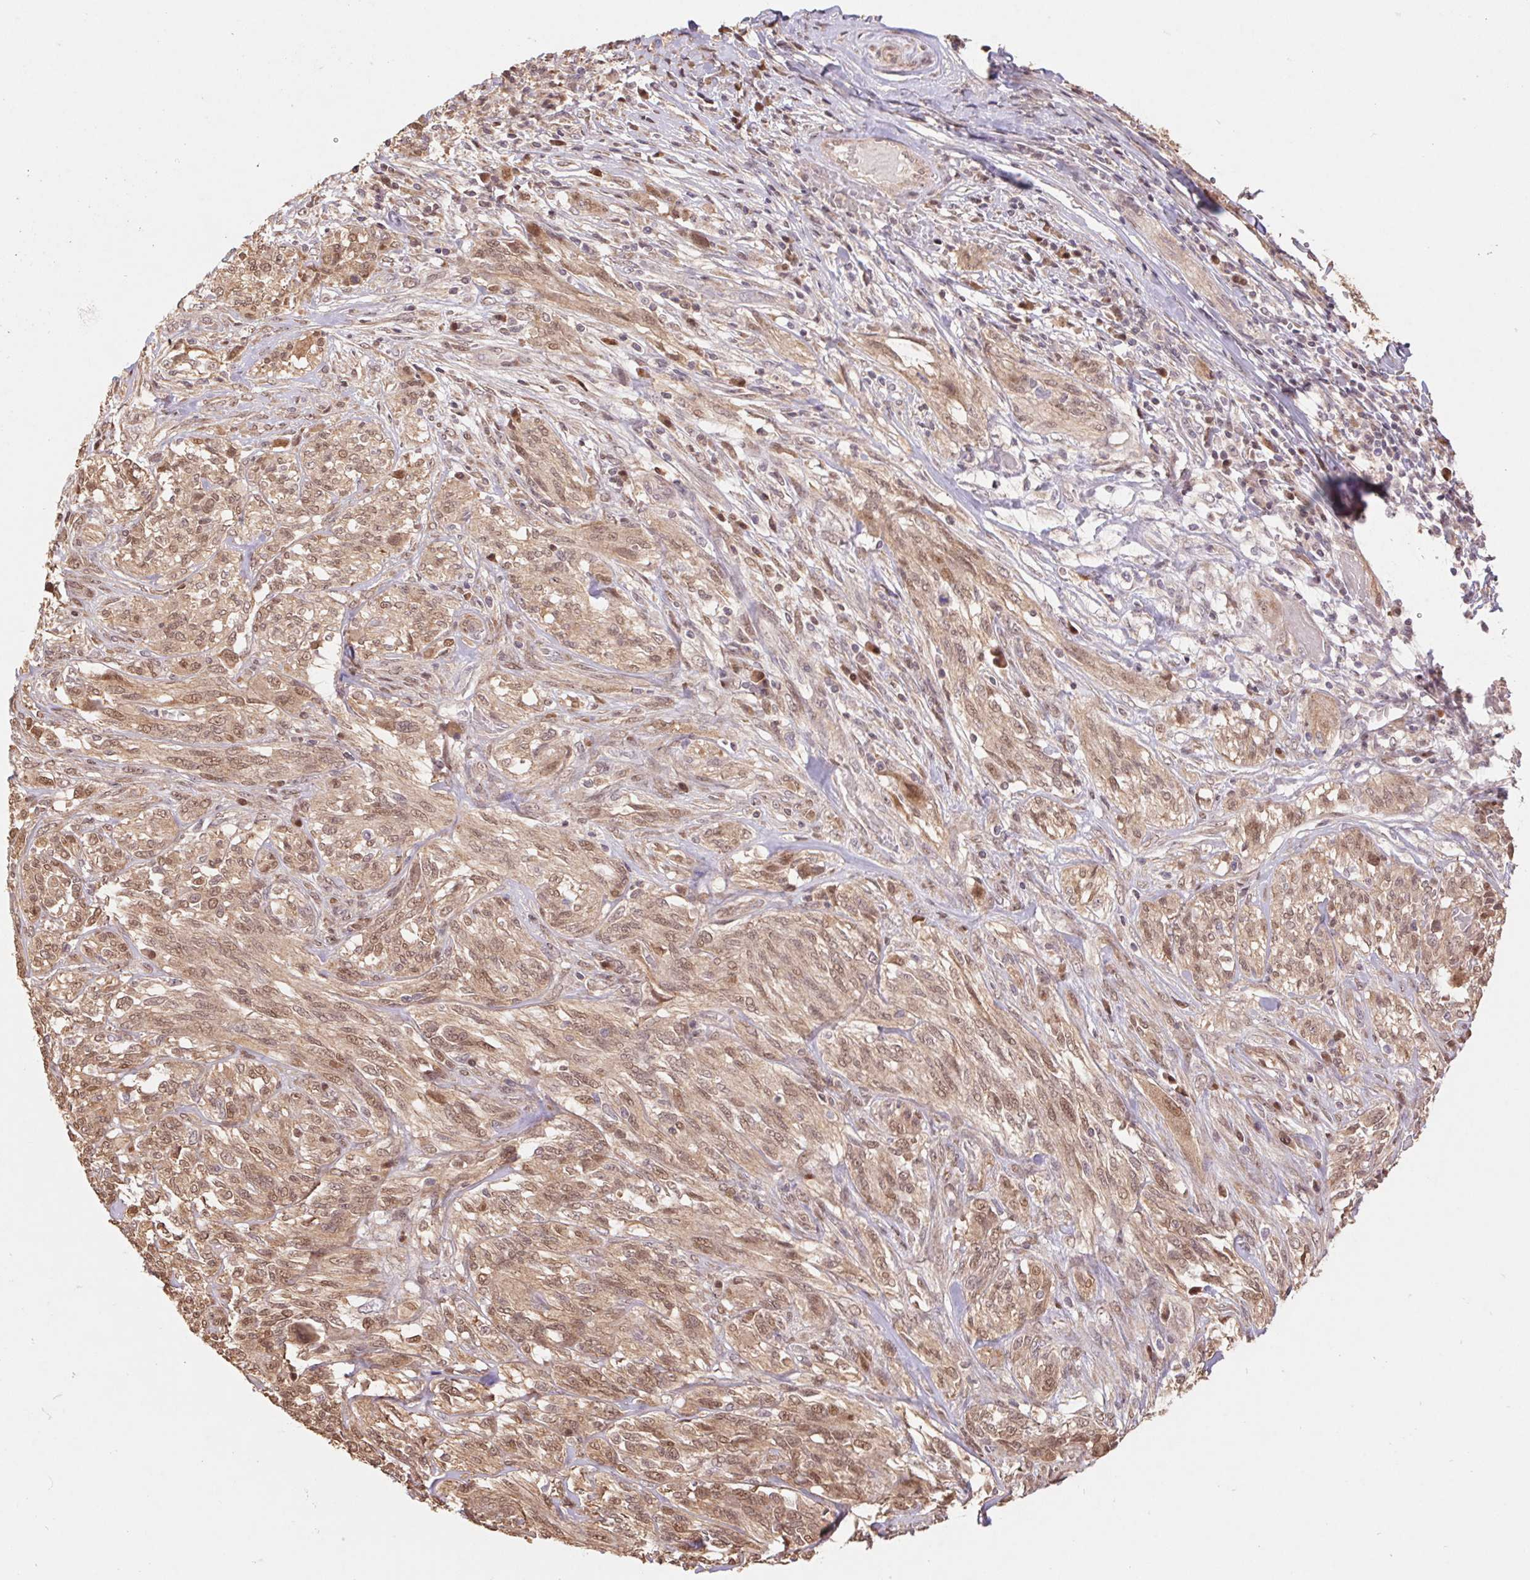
{"staining": {"intensity": "moderate", "quantity": ">75%", "location": "cytoplasmic/membranous,nuclear"}, "tissue": "melanoma", "cell_type": "Tumor cells", "image_type": "cancer", "snomed": [{"axis": "morphology", "description": "Malignant melanoma, NOS"}, {"axis": "topography", "description": "Skin"}], "caption": "A brown stain shows moderate cytoplasmic/membranous and nuclear expression of a protein in melanoma tumor cells.", "gene": "CUTA", "patient": {"sex": "female", "age": 91}}